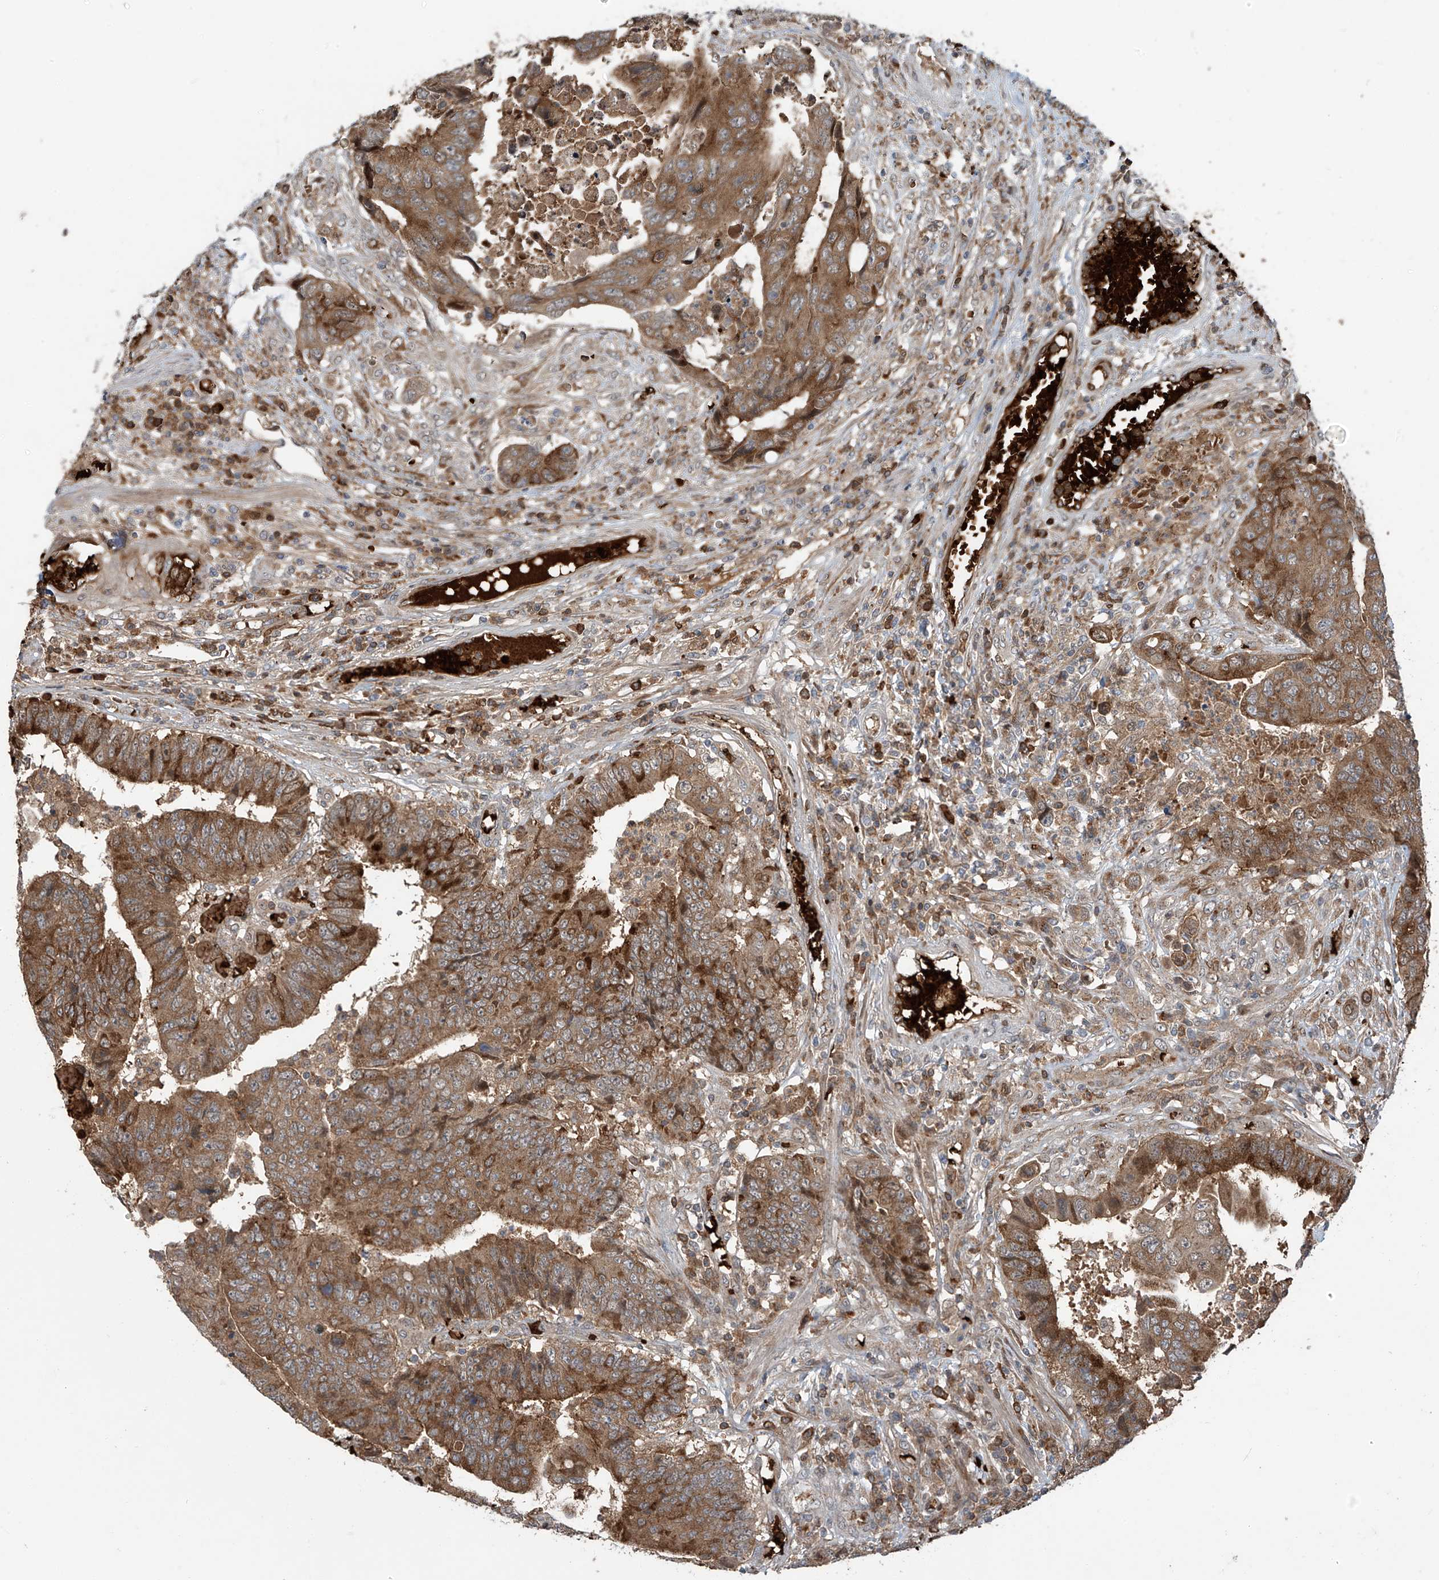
{"staining": {"intensity": "moderate", "quantity": ">75%", "location": "cytoplasmic/membranous"}, "tissue": "colorectal cancer", "cell_type": "Tumor cells", "image_type": "cancer", "snomed": [{"axis": "morphology", "description": "Adenocarcinoma, NOS"}, {"axis": "topography", "description": "Rectum"}], "caption": "Immunohistochemistry (IHC) of human colorectal cancer (adenocarcinoma) exhibits medium levels of moderate cytoplasmic/membranous staining in about >75% of tumor cells.", "gene": "ZDHHC9", "patient": {"sex": "male", "age": 84}}